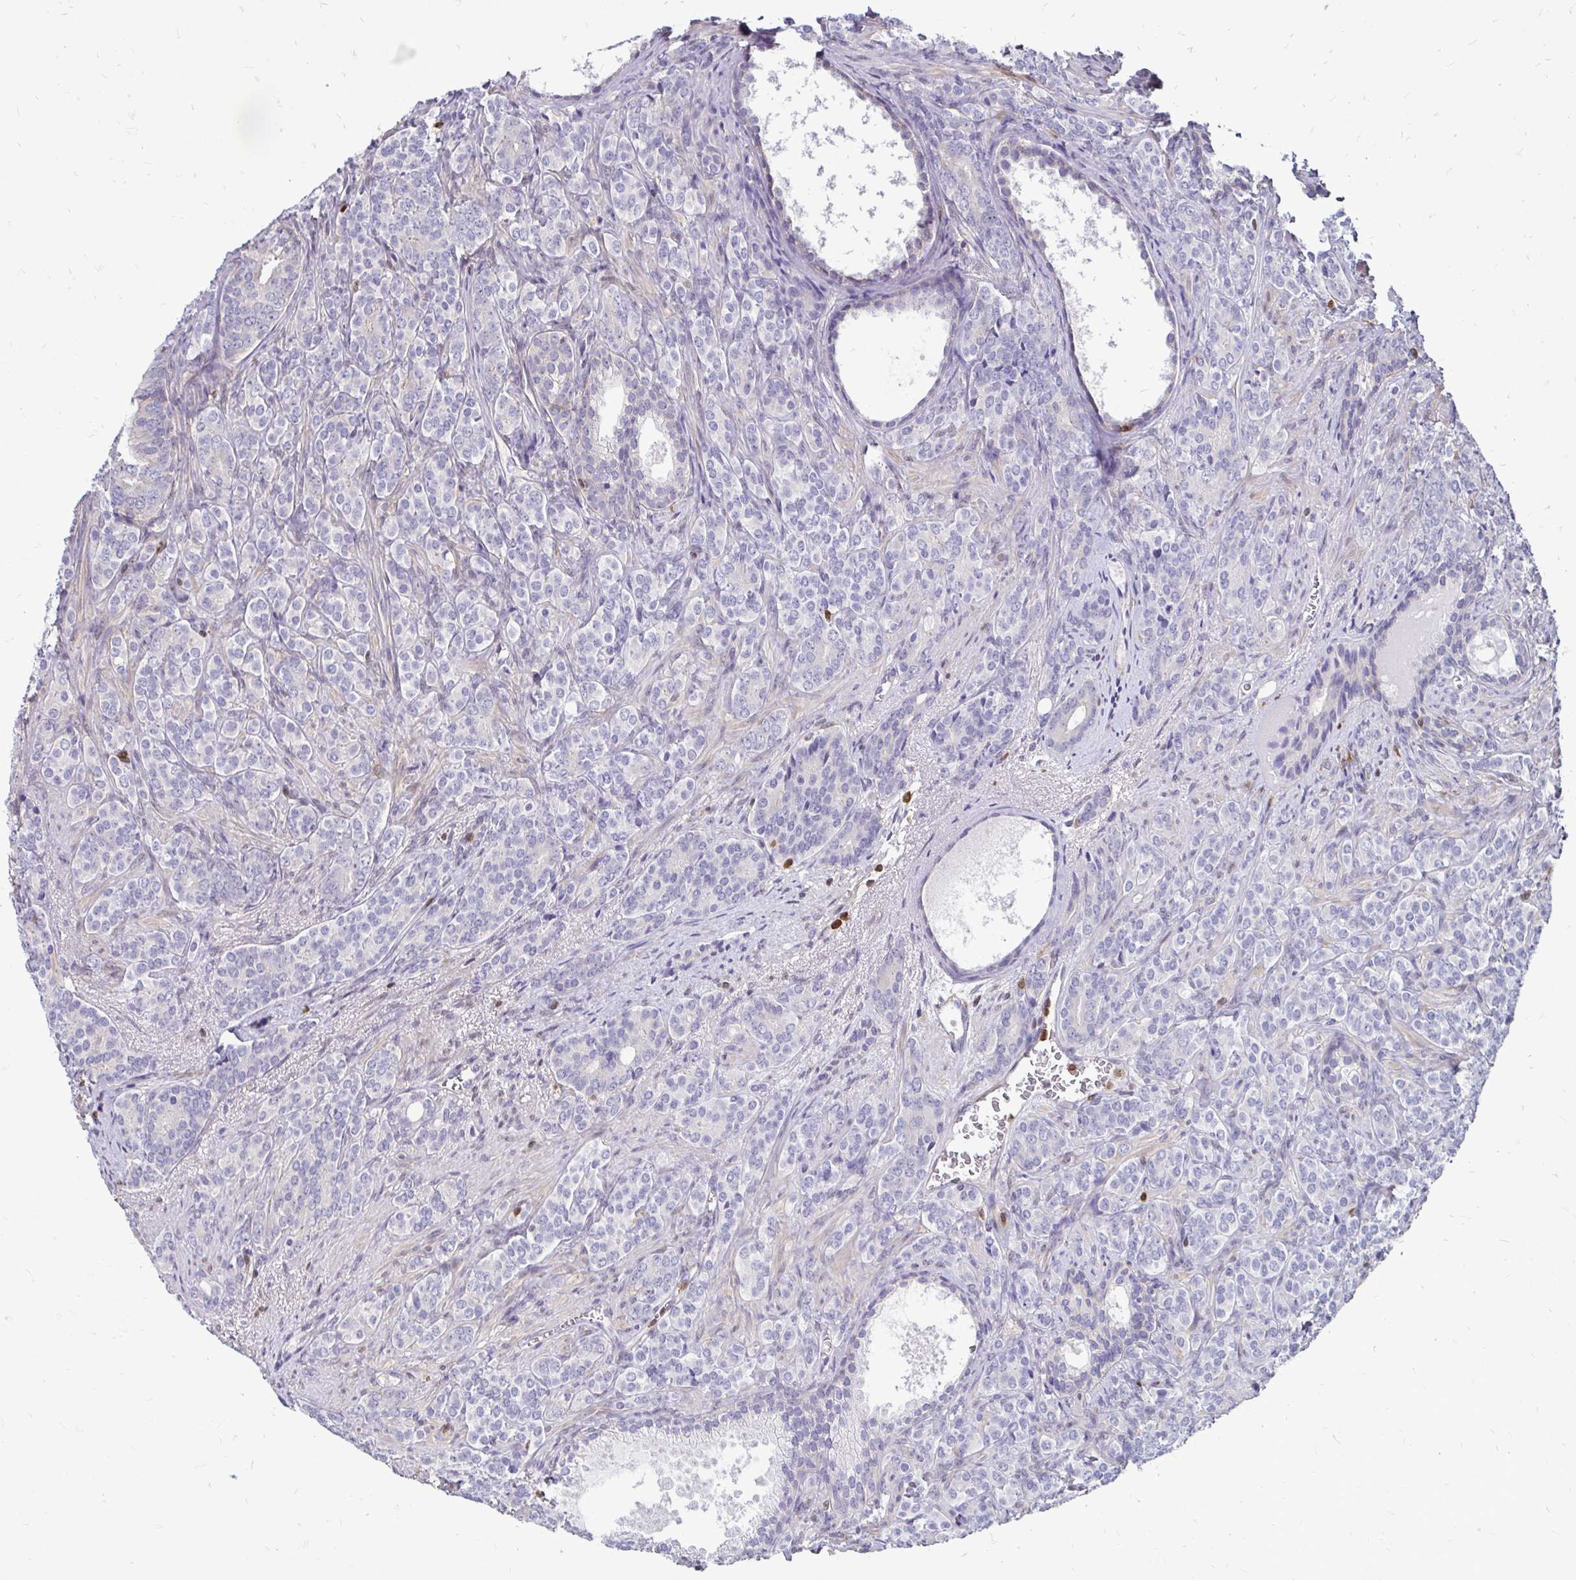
{"staining": {"intensity": "negative", "quantity": "none", "location": "none"}, "tissue": "prostate cancer", "cell_type": "Tumor cells", "image_type": "cancer", "snomed": [{"axis": "morphology", "description": "Adenocarcinoma, High grade"}, {"axis": "topography", "description": "Prostate"}], "caption": "This histopathology image is of prostate cancer (high-grade adenocarcinoma) stained with immunohistochemistry to label a protein in brown with the nuclei are counter-stained blue. There is no positivity in tumor cells. (DAB (3,3'-diaminobenzidine) immunohistochemistry (IHC) with hematoxylin counter stain).", "gene": "ZFP1", "patient": {"sex": "male", "age": 84}}